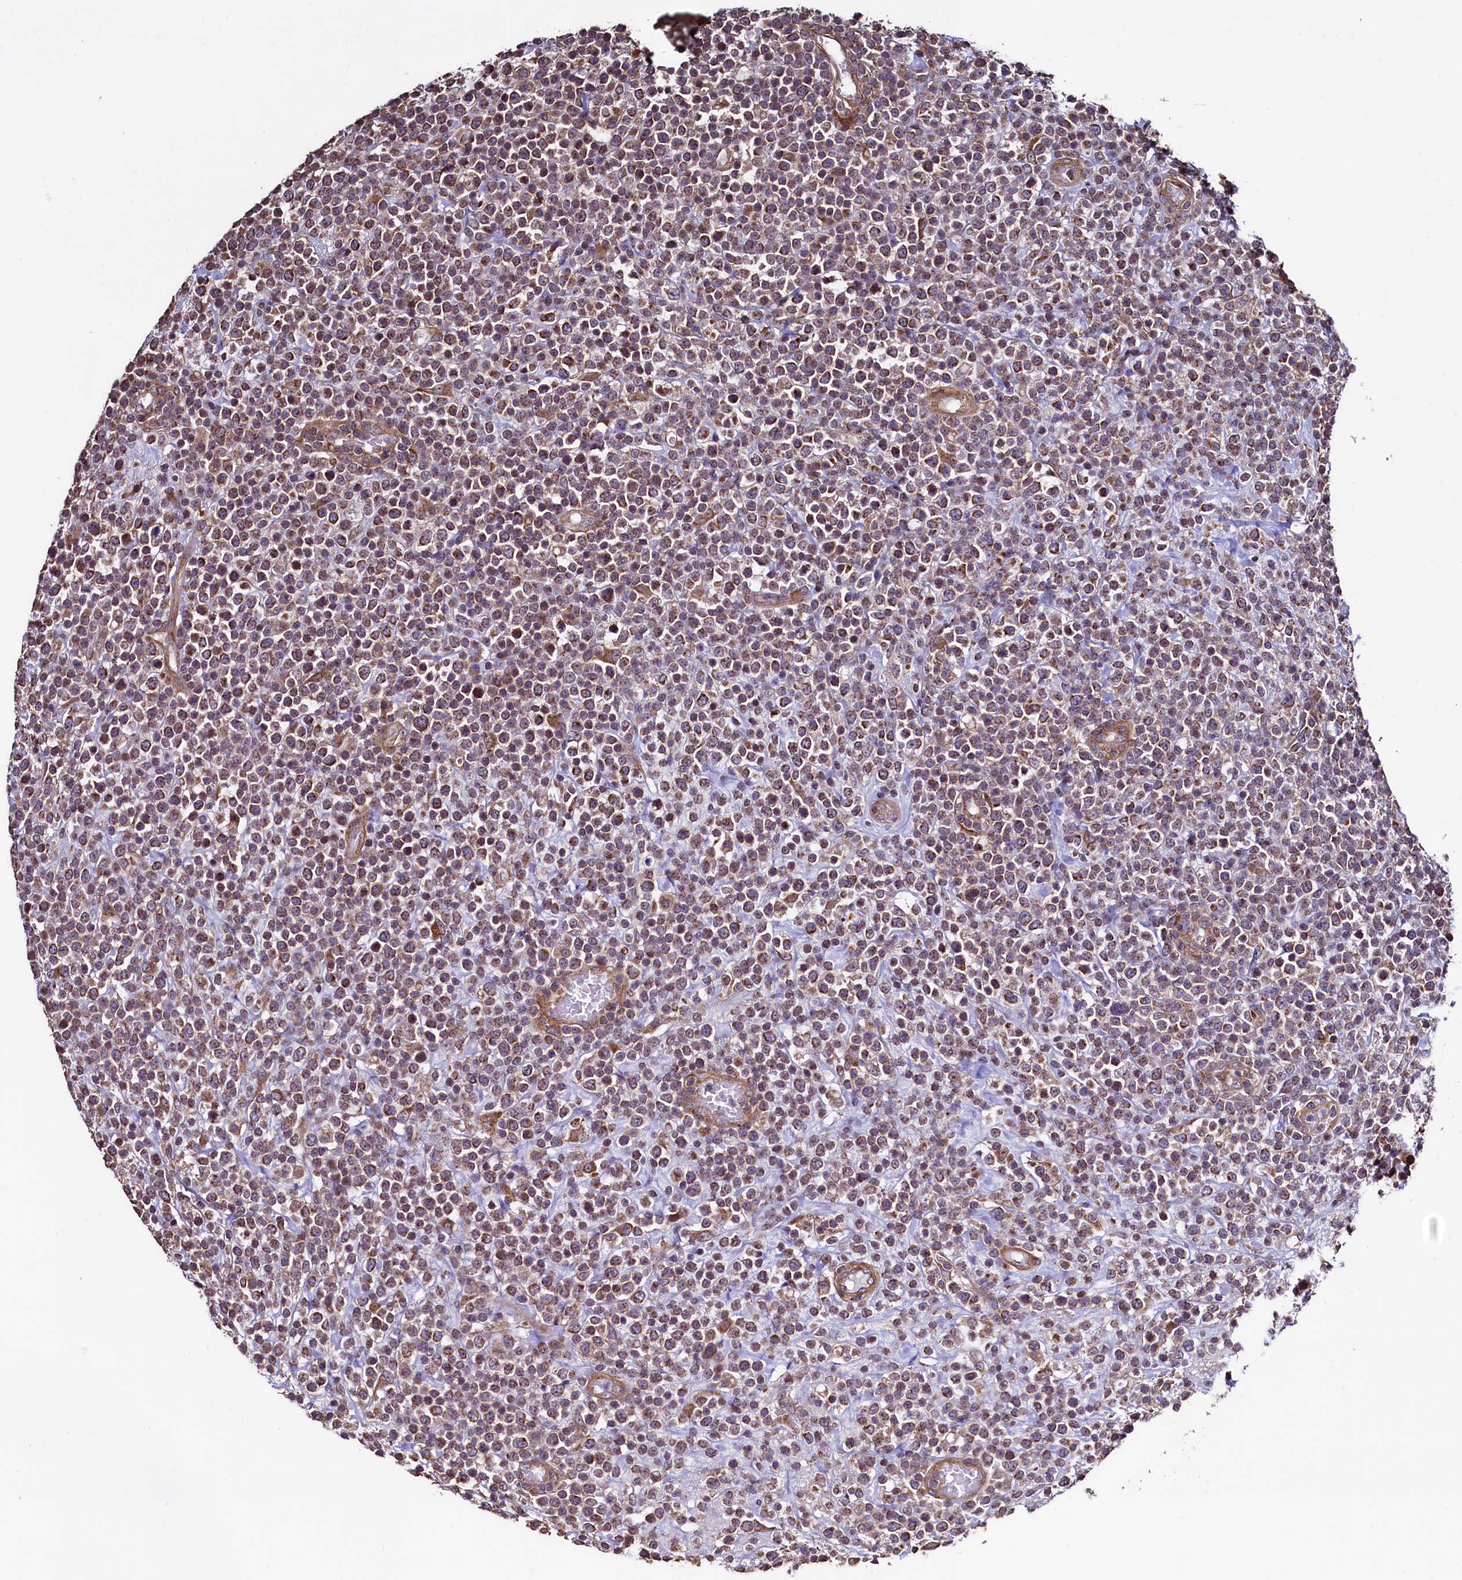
{"staining": {"intensity": "moderate", "quantity": ">75%", "location": "cytoplasmic/membranous"}, "tissue": "lymphoma", "cell_type": "Tumor cells", "image_type": "cancer", "snomed": [{"axis": "morphology", "description": "Malignant lymphoma, non-Hodgkin's type, High grade"}, {"axis": "topography", "description": "Colon"}], "caption": "Brown immunohistochemical staining in high-grade malignant lymphoma, non-Hodgkin's type reveals moderate cytoplasmic/membranous positivity in approximately >75% of tumor cells. (DAB (3,3'-diaminobenzidine) IHC, brown staining for protein, blue staining for nuclei).", "gene": "RBFA", "patient": {"sex": "female", "age": 53}}